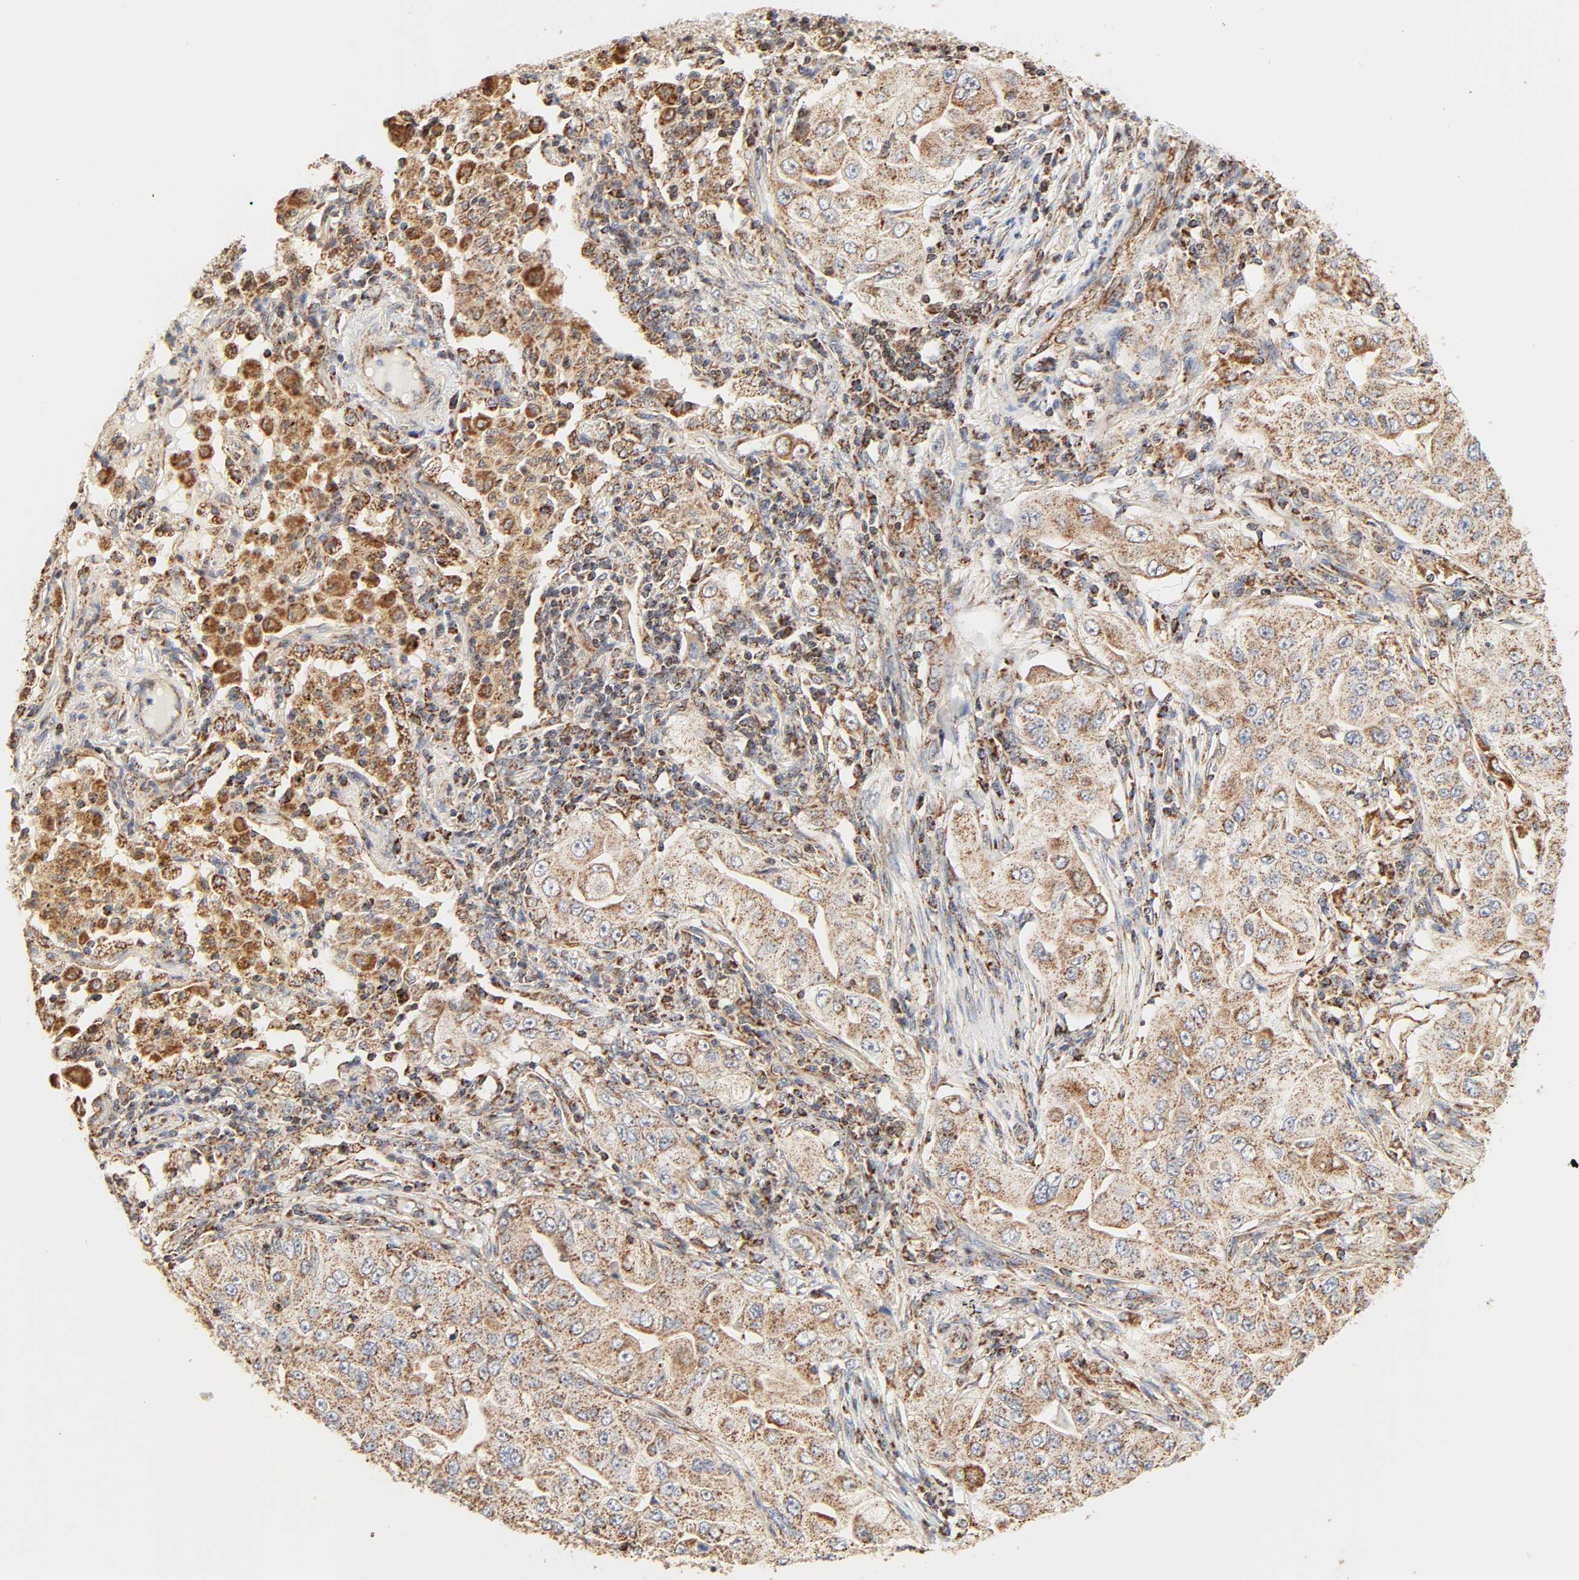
{"staining": {"intensity": "moderate", "quantity": ">75%", "location": "cytoplasmic/membranous"}, "tissue": "lung cancer", "cell_type": "Tumor cells", "image_type": "cancer", "snomed": [{"axis": "morphology", "description": "Adenocarcinoma, NOS"}, {"axis": "topography", "description": "Lung"}], "caption": "DAB immunohistochemical staining of human lung adenocarcinoma demonstrates moderate cytoplasmic/membranous protein positivity in approximately >75% of tumor cells.", "gene": "ZMAT5", "patient": {"sex": "male", "age": 84}}